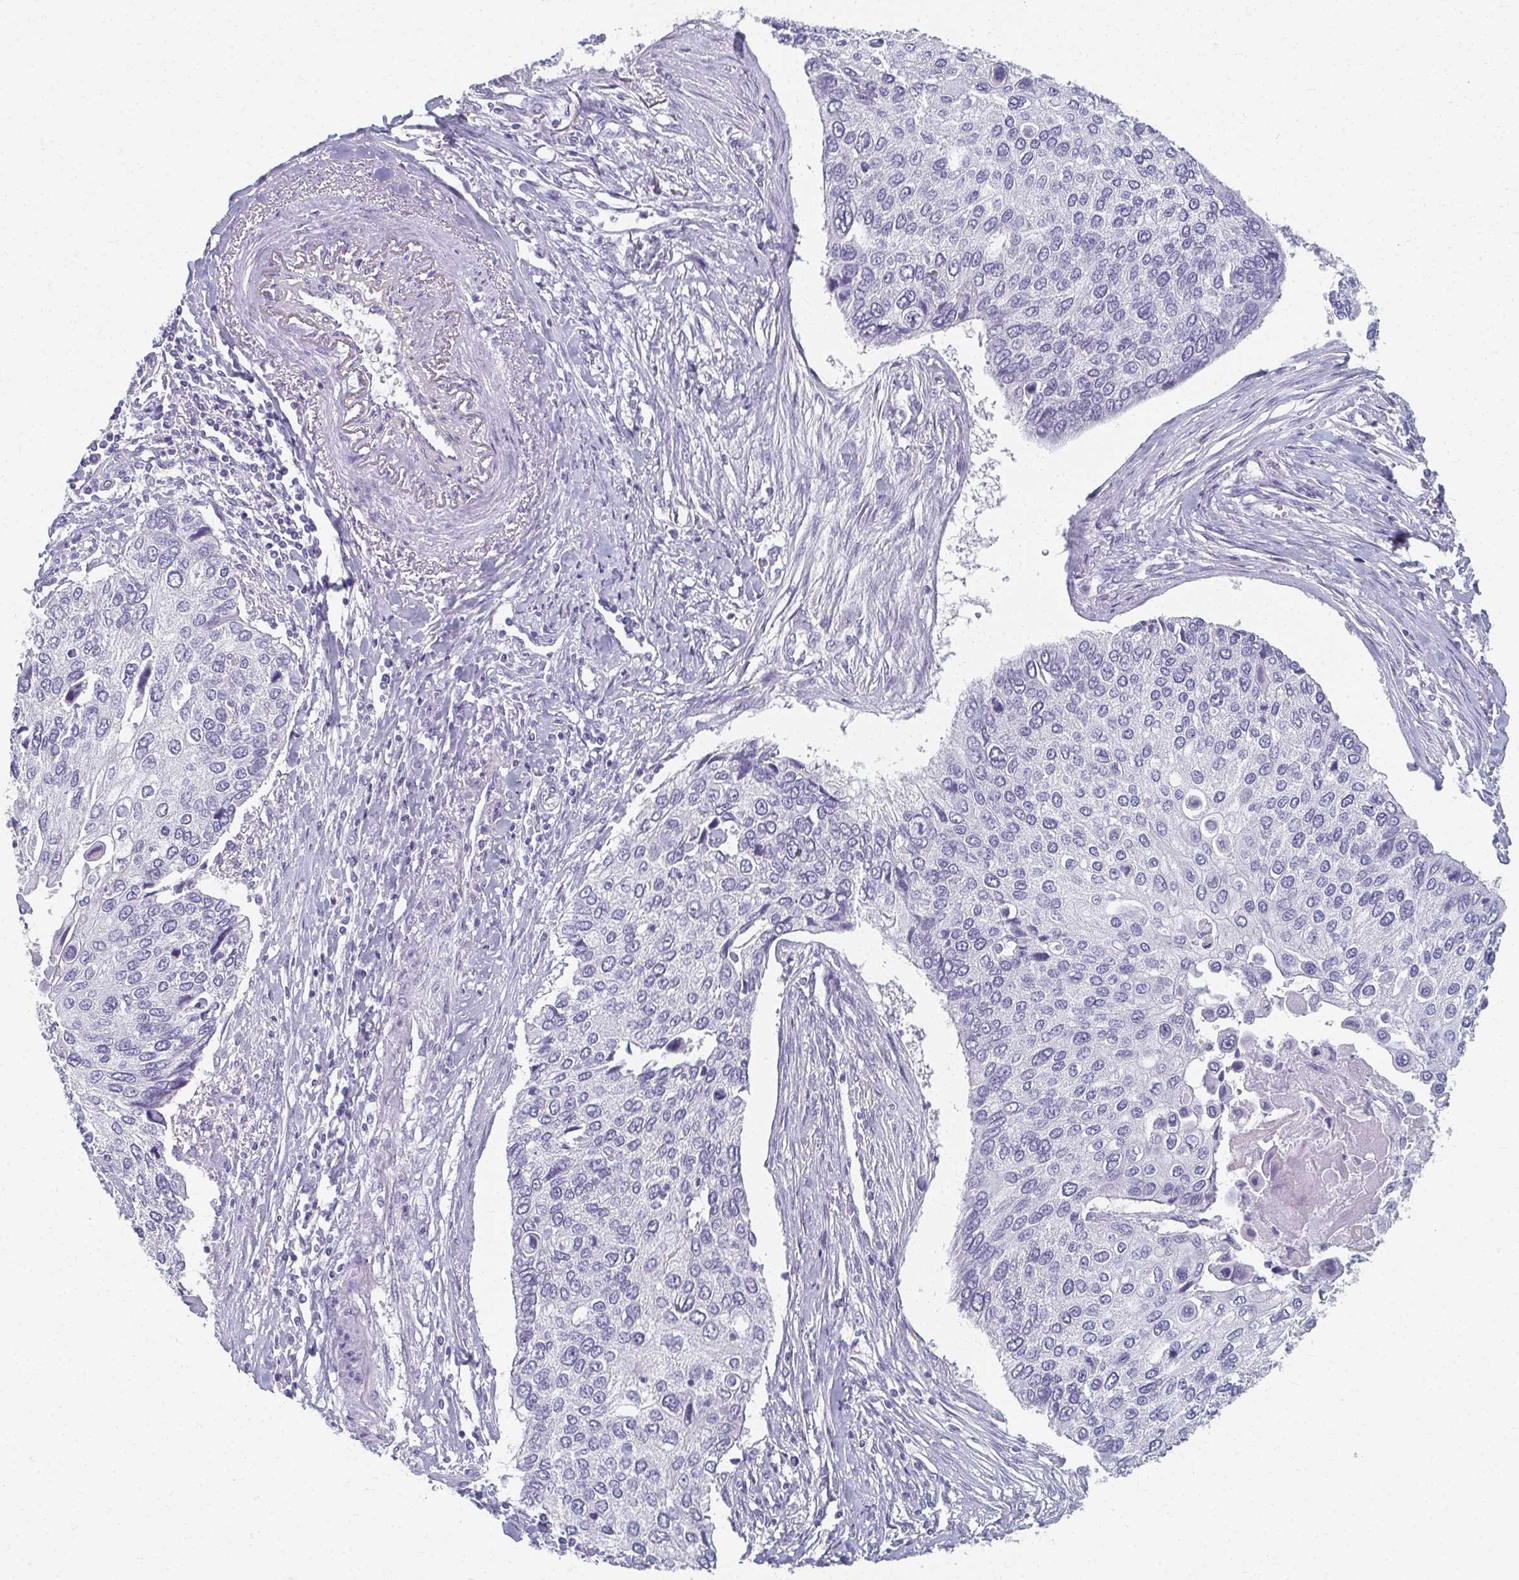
{"staining": {"intensity": "negative", "quantity": "none", "location": "none"}, "tissue": "lung cancer", "cell_type": "Tumor cells", "image_type": "cancer", "snomed": [{"axis": "morphology", "description": "Squamous cell carcinoma, NOS"}, {"axis": "morphology", "description": "Squamous cell carcinoma, metastatic, NOS"}, {"axis": "topography", "description": "Lung"}], "caption": "This is an IHC photomicrograph of human lung cancer. There is no positivity in tumor cells.", "gene": "CAMKV", "patient": {"sex": "male", "age": 63}}